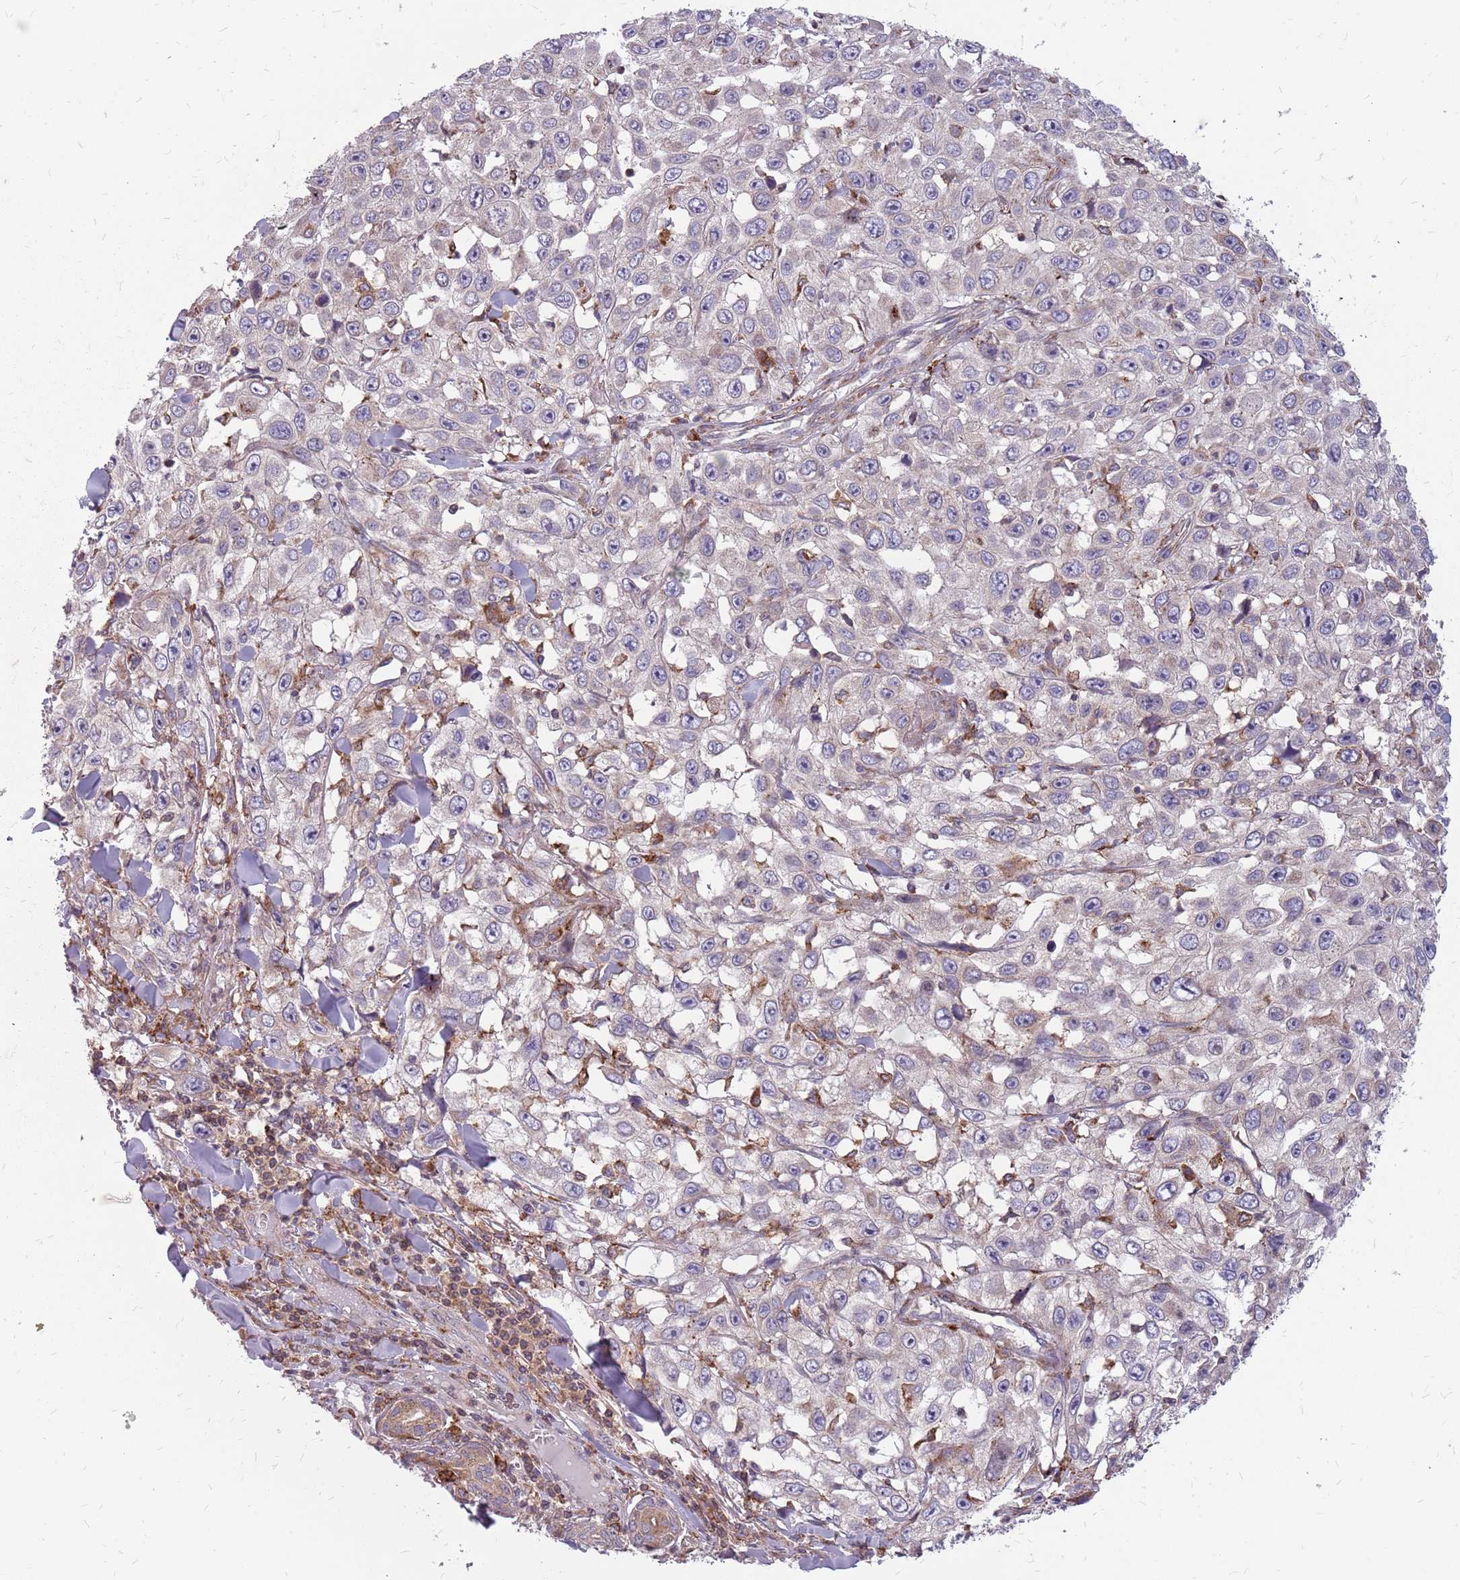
{"staining": {"intensity": "negative", "quantity": "none", "location": "none"}, "tissue": "skin cancer", "cell_type": "Tumor cells", "image_type": "cancer", "snomed": [{"axis": "morphology", "description": "Squamous cell carcinoma, NOS"}, {"axis": "topography", "description": "Skin"}], "caption": "A high-resolution histopathology image shows immunohistochemistry staining of skin cancer, which displays no significant staining in tumor cells.", "gene": "NME4", "patient": {"sex": "male", "age": 82}}